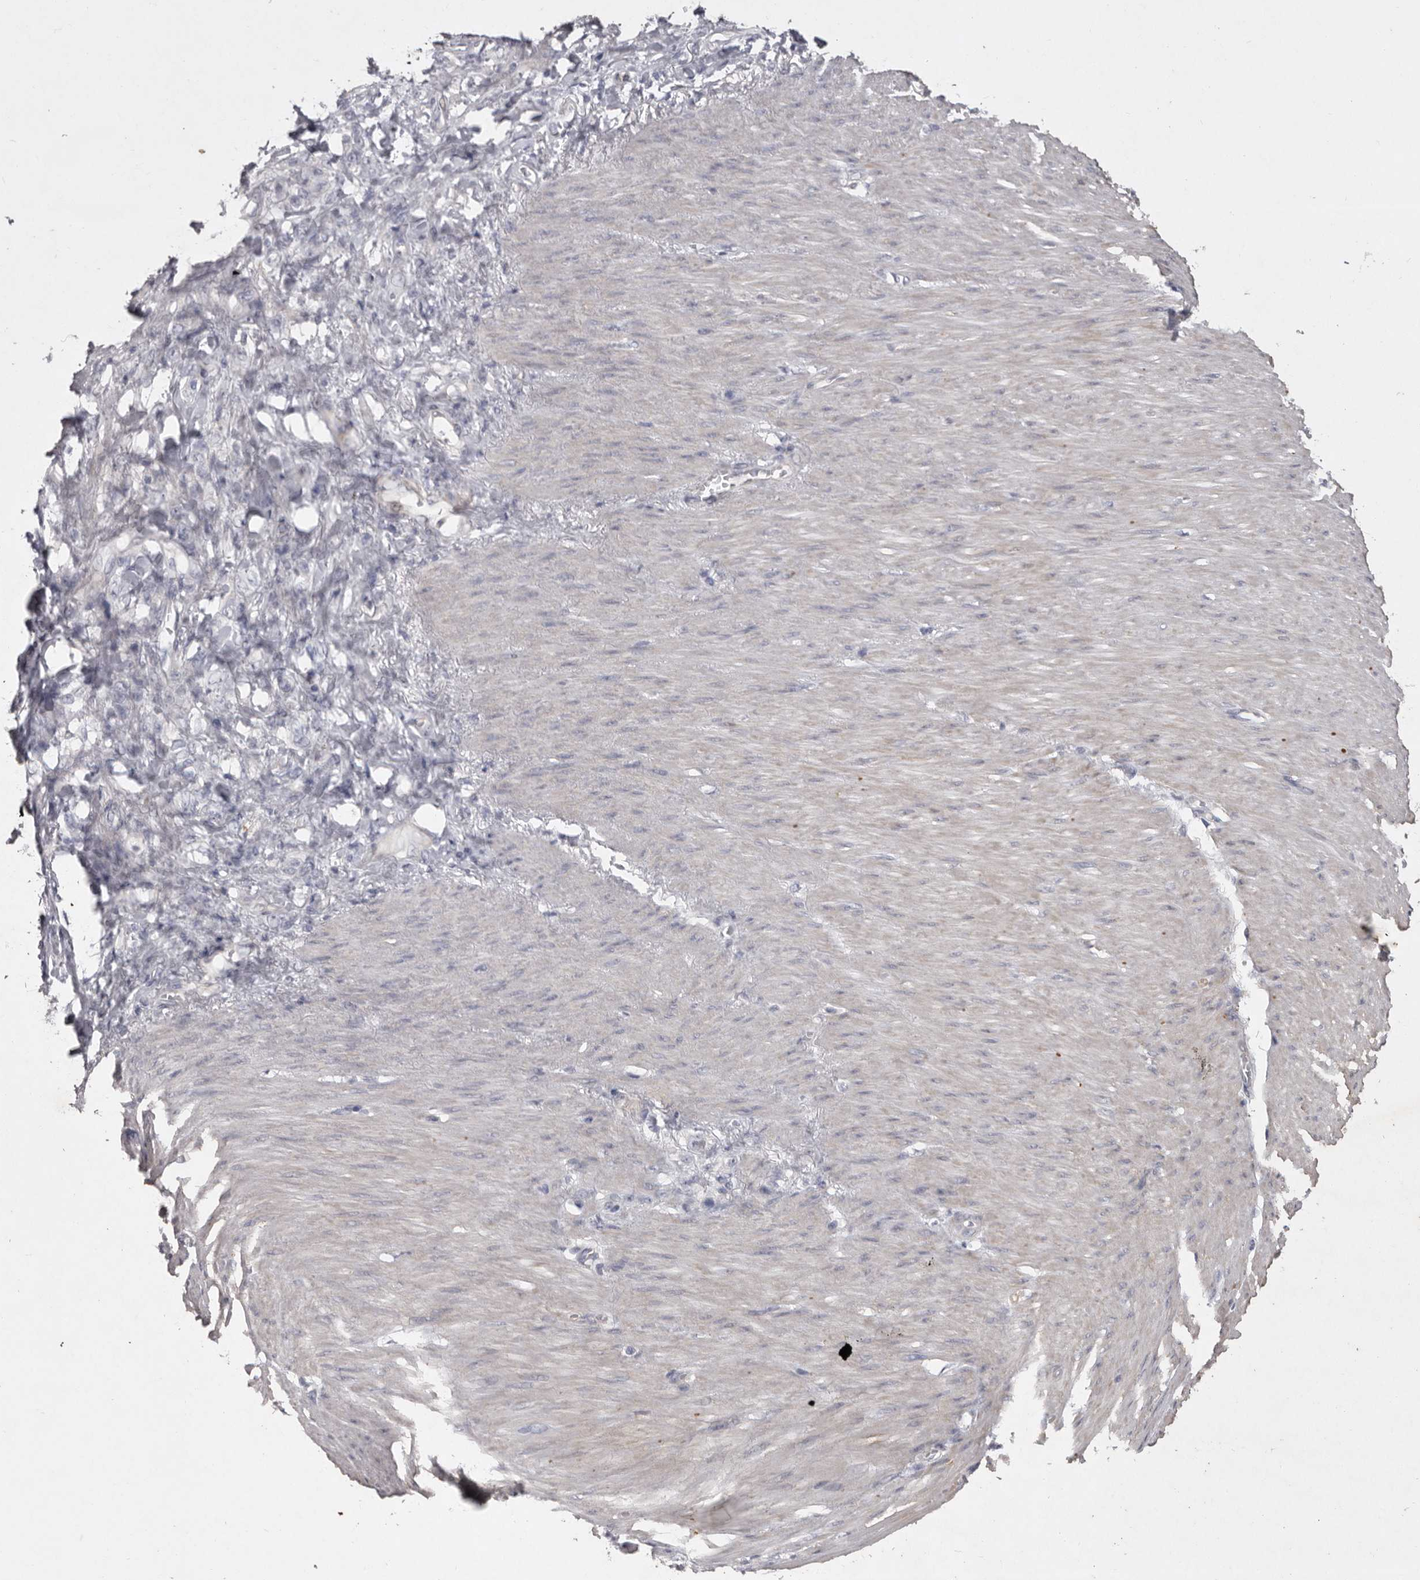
{"staining": {"intensity": "negative", "quantity": "none", "location": "none"}, "tissue": "stomach cancer", "cell_type": "Tumor cells", "image_type": "cancer", "snomed": [{"axis": "morphology", "description": "Normal tissue, NOS"}, {"axis": "morphology", "description": "Adenocarcinoma, NOS"}, {"axis": "topography", "description": "Stomach"}], "caption": "There is no significant expression in tumor cells of stomach cancer. (Stains: DAB (3,3'-diaminobenzidine) immunohistochemistry (IHC) with hematoxylin counter stain, Microscopy: brightfield microscopy at high magnification).", "gene": "NKAIN4", "patient": {"sex": "male", "age": 82}}